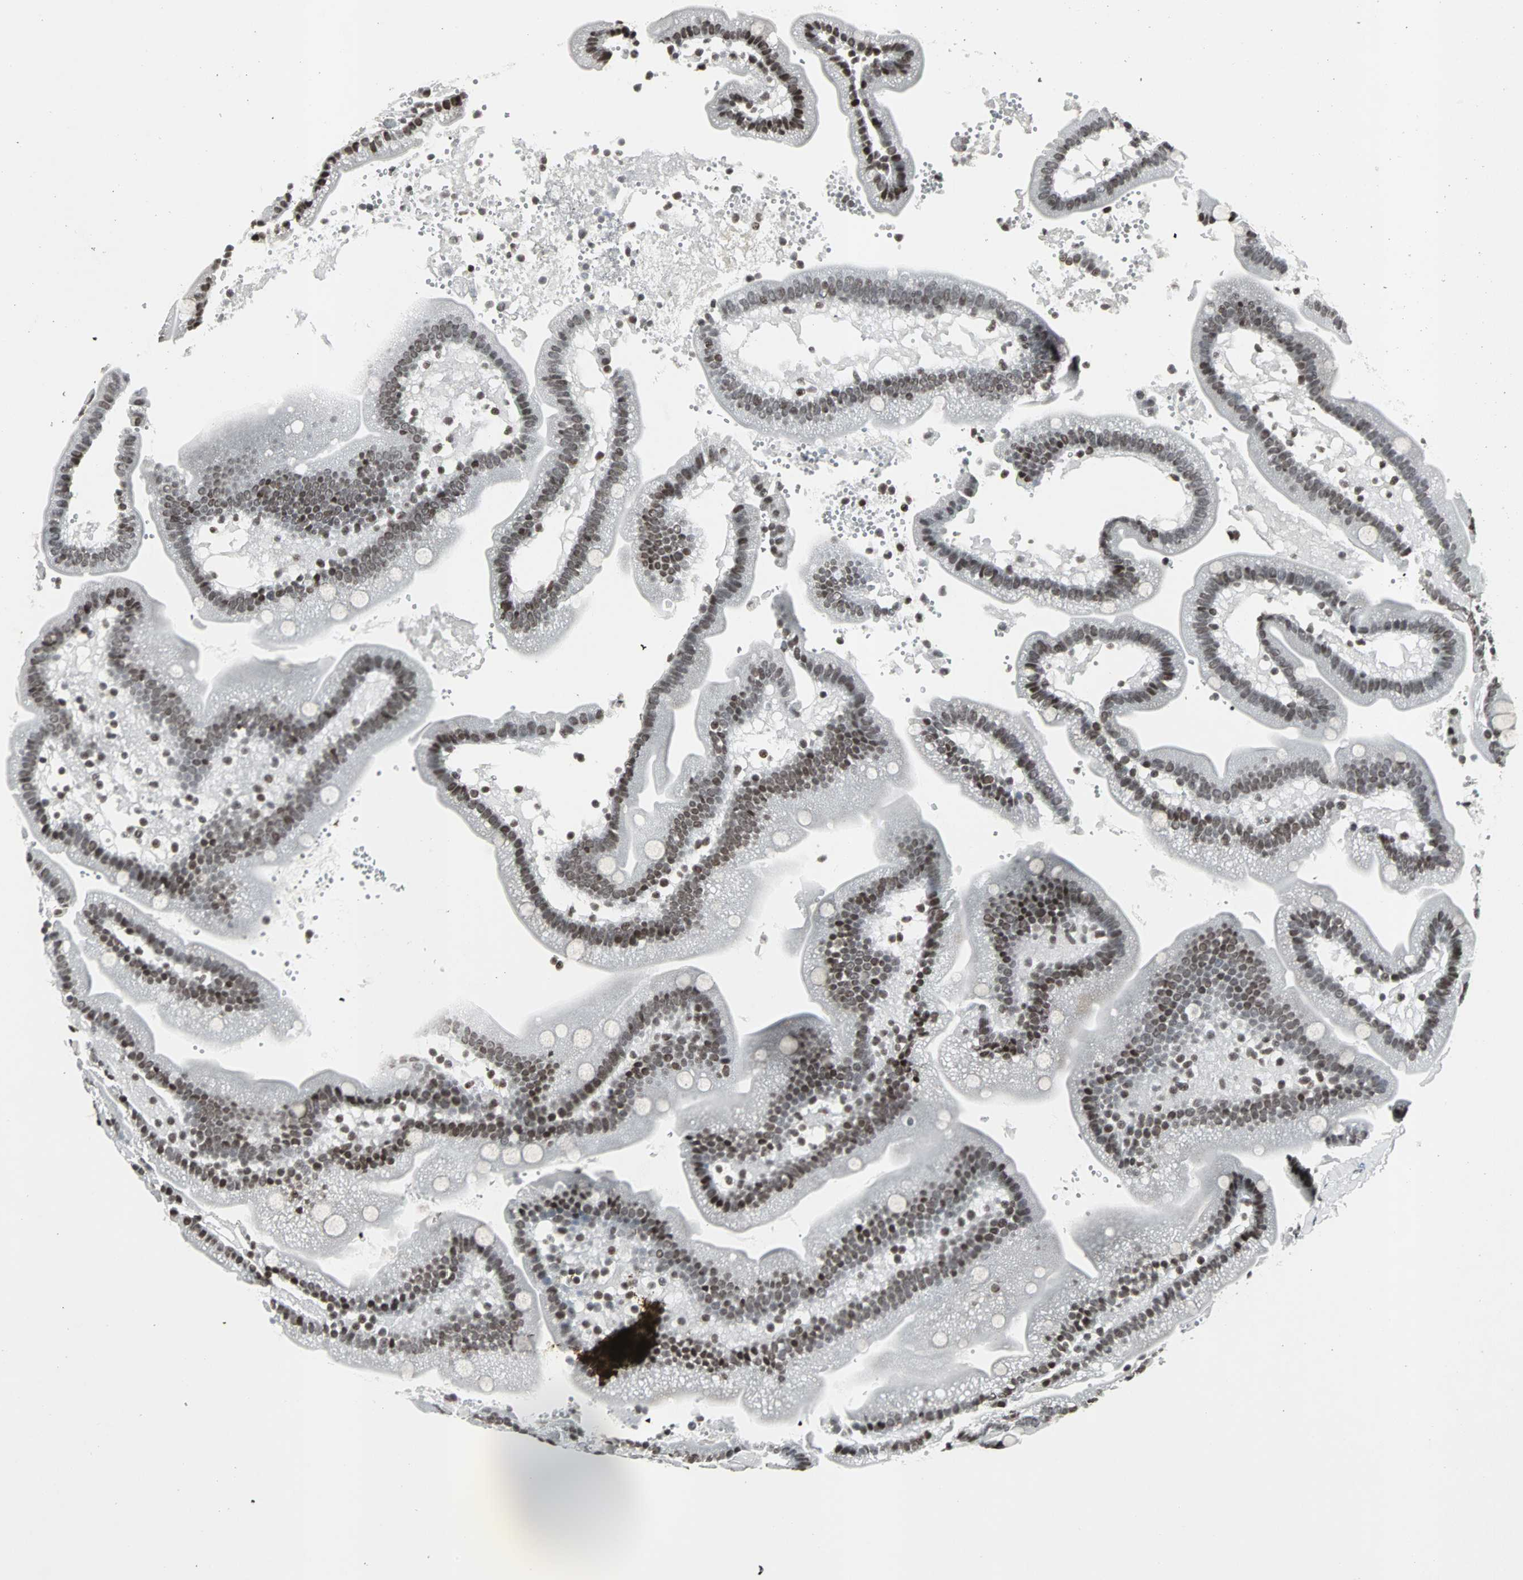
{"staining": {"intensity": "moderate", "quantity": ">75%", "location": "nuclear"}, "tissue": "duodenum", "cell_type": "Glandular cells", "image_type": "normal", "snomed": [{"axis": "morphology", "description": "Normal tissue, NOS"}, {"axis": "topography", "description": "Duodenum"}], "caption": "IHC (DAB (3,3'-diaminobenzidine)) staining of benign duodenum reveals moderate nuclear protein staining in about >75% of glandular cells. (Brightfield microscopy of DAB IHC at high magnification).", "gene": "PNKP", "patient": {"sex": "male", "age": 66}}